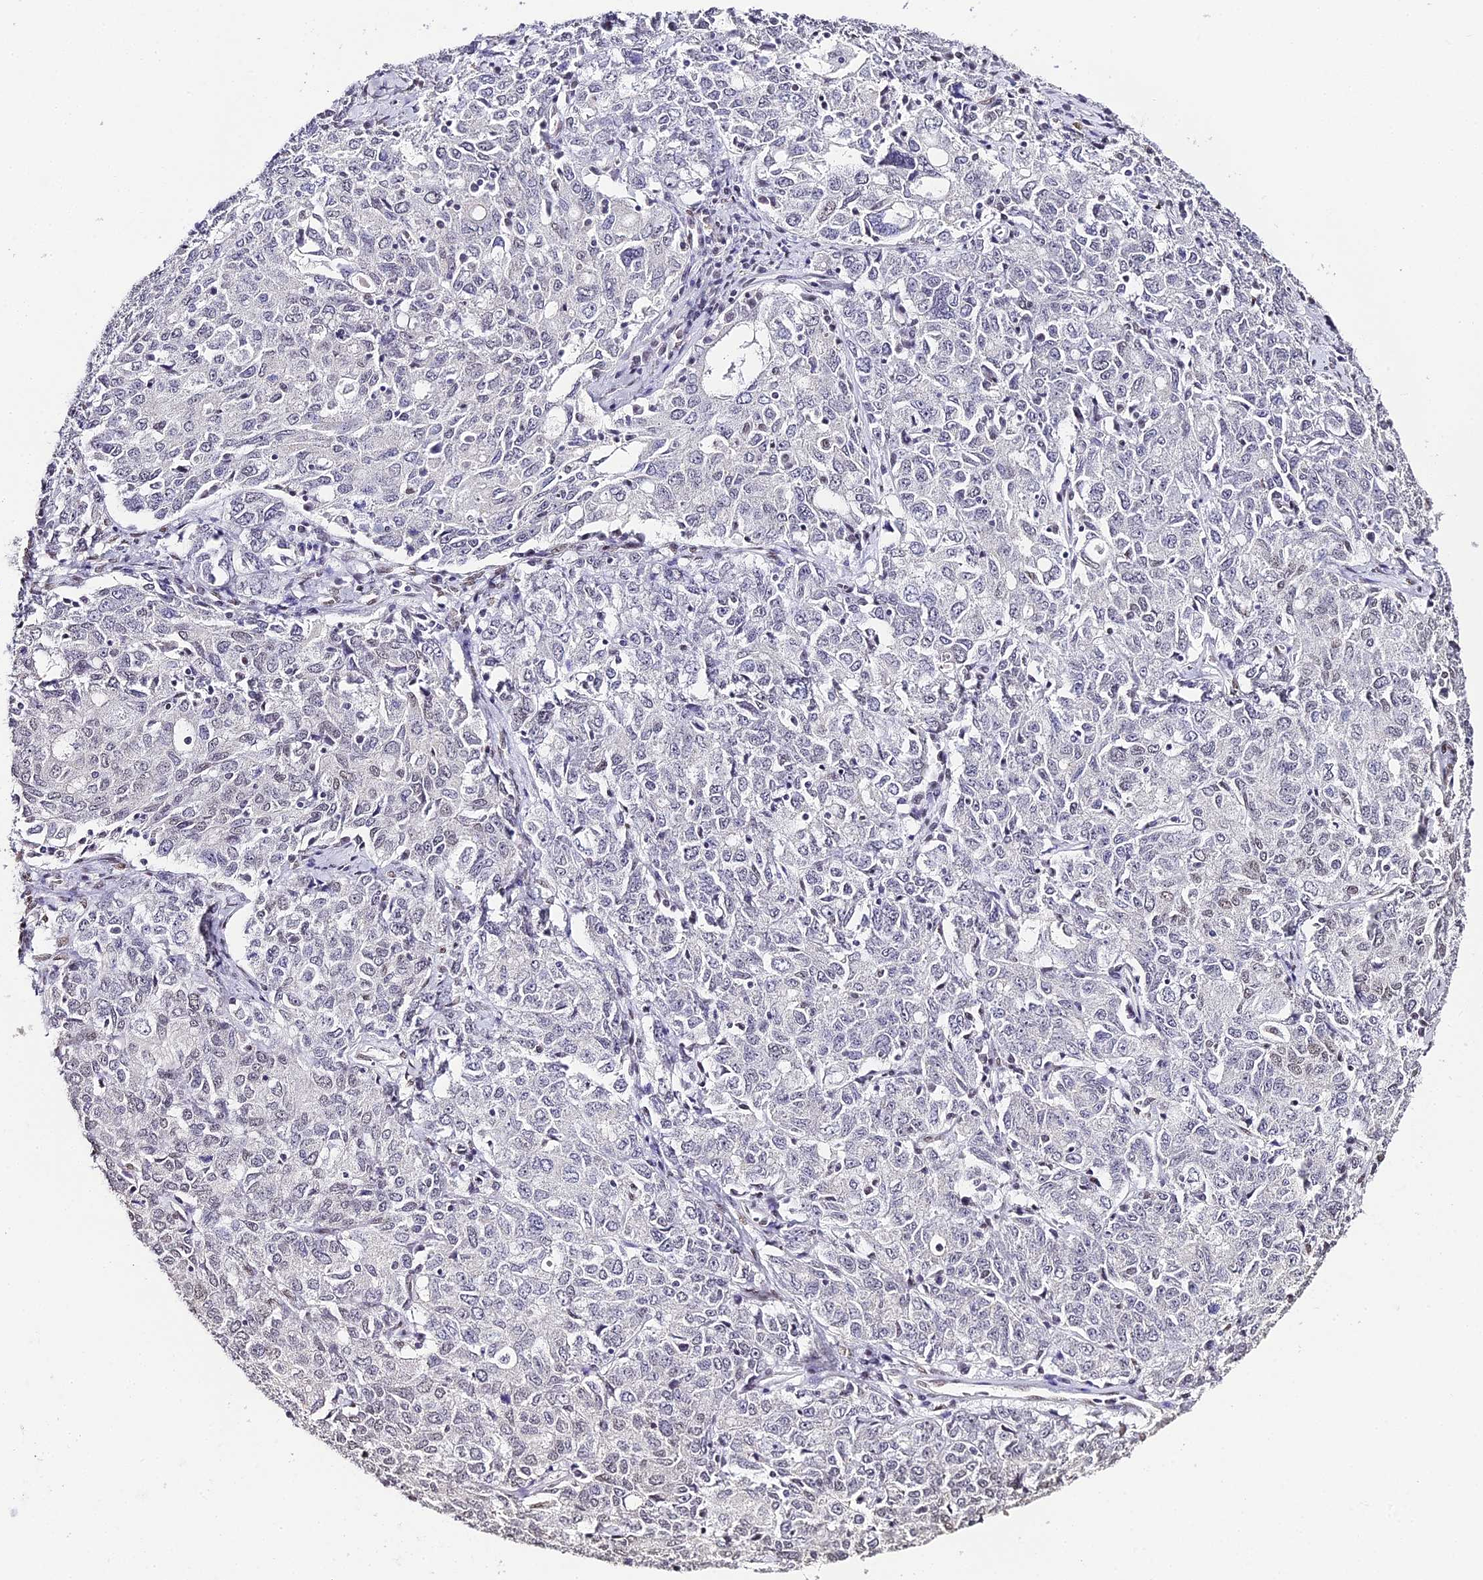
{"staining": {"intensity": "weak", "quantity": "25%-75%", "location": "nuclear"}, "tissue": "ovarian cancer", "cell_type": "Tumor cells", "image_type": "cancer", "snomed": [{"axis": "morphology", "description": "Carcinoma, endometroid"}, {"axis": "topography", "description": "Ovary"}], "caption": "Immunohistochemical staining of ovarian endometroid carcinoma reveals low levels of weak nuclear protein staining in about 25%-75% of tumor cells.", "gene": "HNRNPA1", "patient": {"sex": "female", "age": 62}}